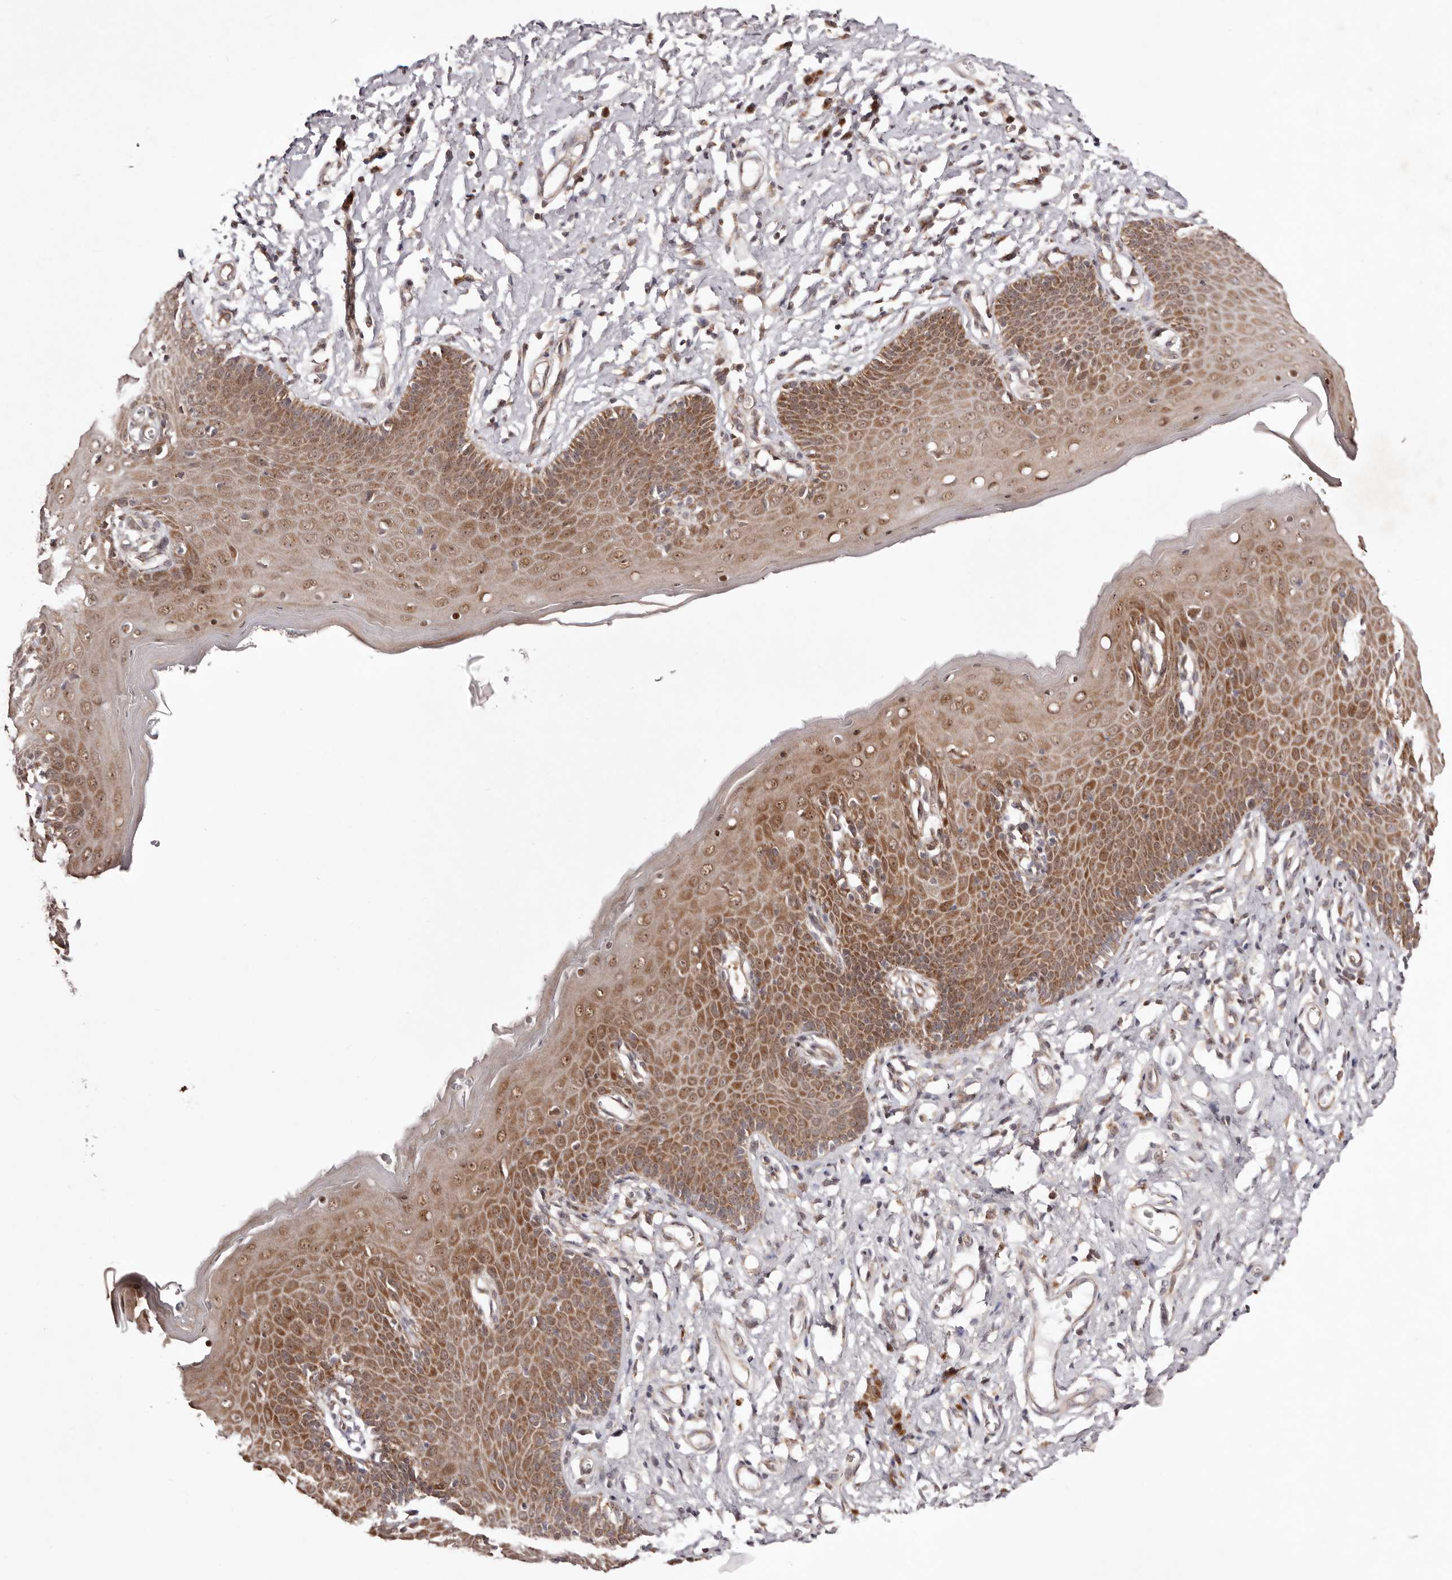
{"staining": {"intensity": "moderate", "quantity": ">75%", "location": "cytoplasmic/membranous,nuclear"}, "tissue": "skin", "cell_type": "Epidermal cells", "image_type": "normal", "snomed": [{"axis": "morphology", "description": "Normal tissue, NOS"}, {"axis": "topography", "description": "Vulva"}], "caption": "This is a photomicrograph of IHC staining of normal skin, which shows moderate expression in the cytoplasmic/membranous,nuclear of epidermal cells.", "gene": "EGR3", "patient": {"sex": "female", "age": 66}}